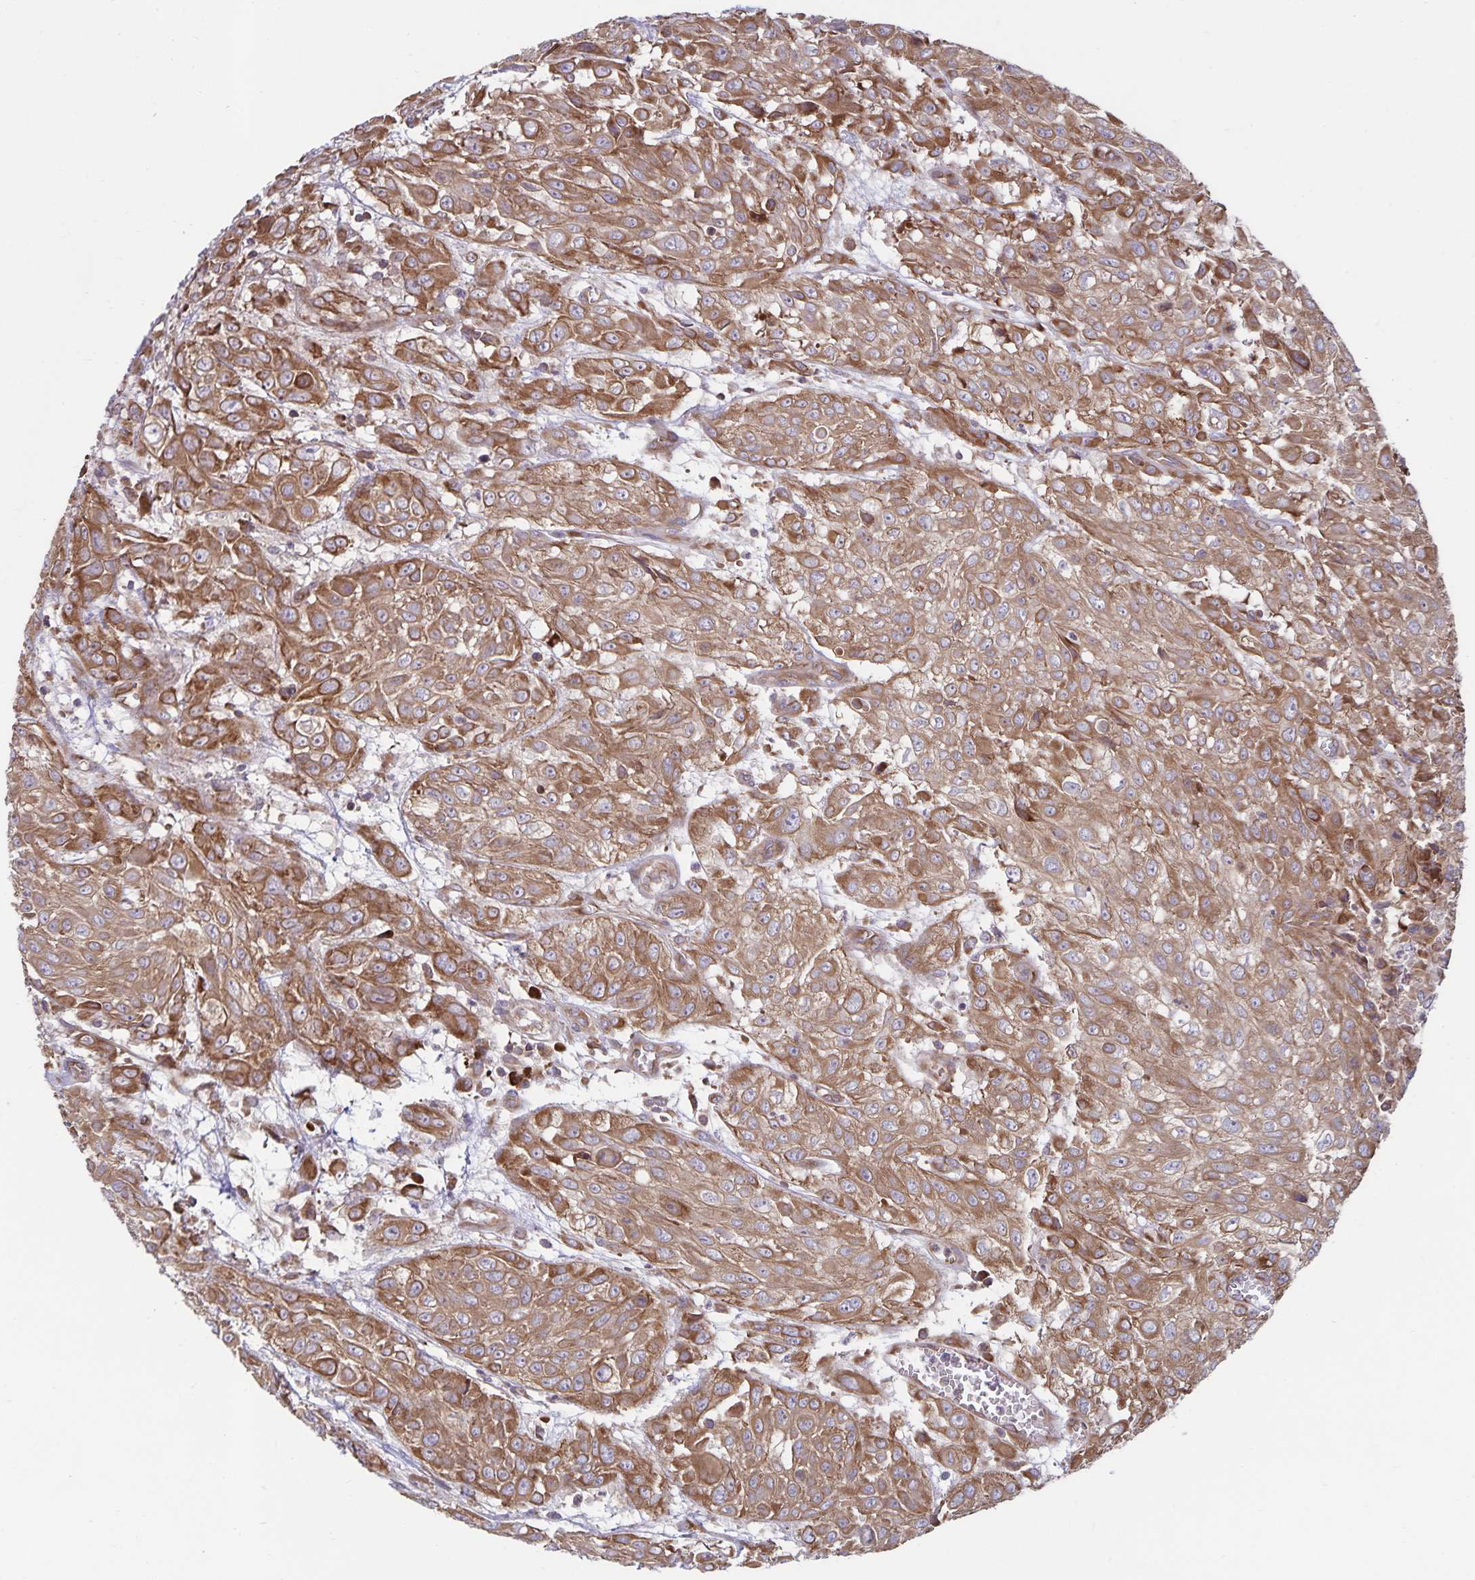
{"staining": {"intensity": "moderate", "quantity": ">75%", "location": "cytoplasmic/membranous"}, "tissue": "urothelial cancer", "cell_type": "Tumor cells", "image_type": "cancer", "snomed": [{"axis": "morphology", "description": "Urothelial carcinoma, High grade"}, {"axis": "topography", "description": "Urinary bladder"}], "caption": "High-magnification brightfield microscopy of high-grade urothelial carcinoma stained with DAB (3,3'-diaminobenzidine) (brown) and counterstained with hematoxylin (blue). tumor cells exhibit moderate cytoplasmic/membranous positivity is present in about>75% of cells. The staining was performed using DAB (3,3'-diaminobenzidine), with brown indicating positive protein expression. Nuclei are stained blue with hematoxylin.", "gene": "SEC62", "patient": {"sex": "male", "age": 57}}